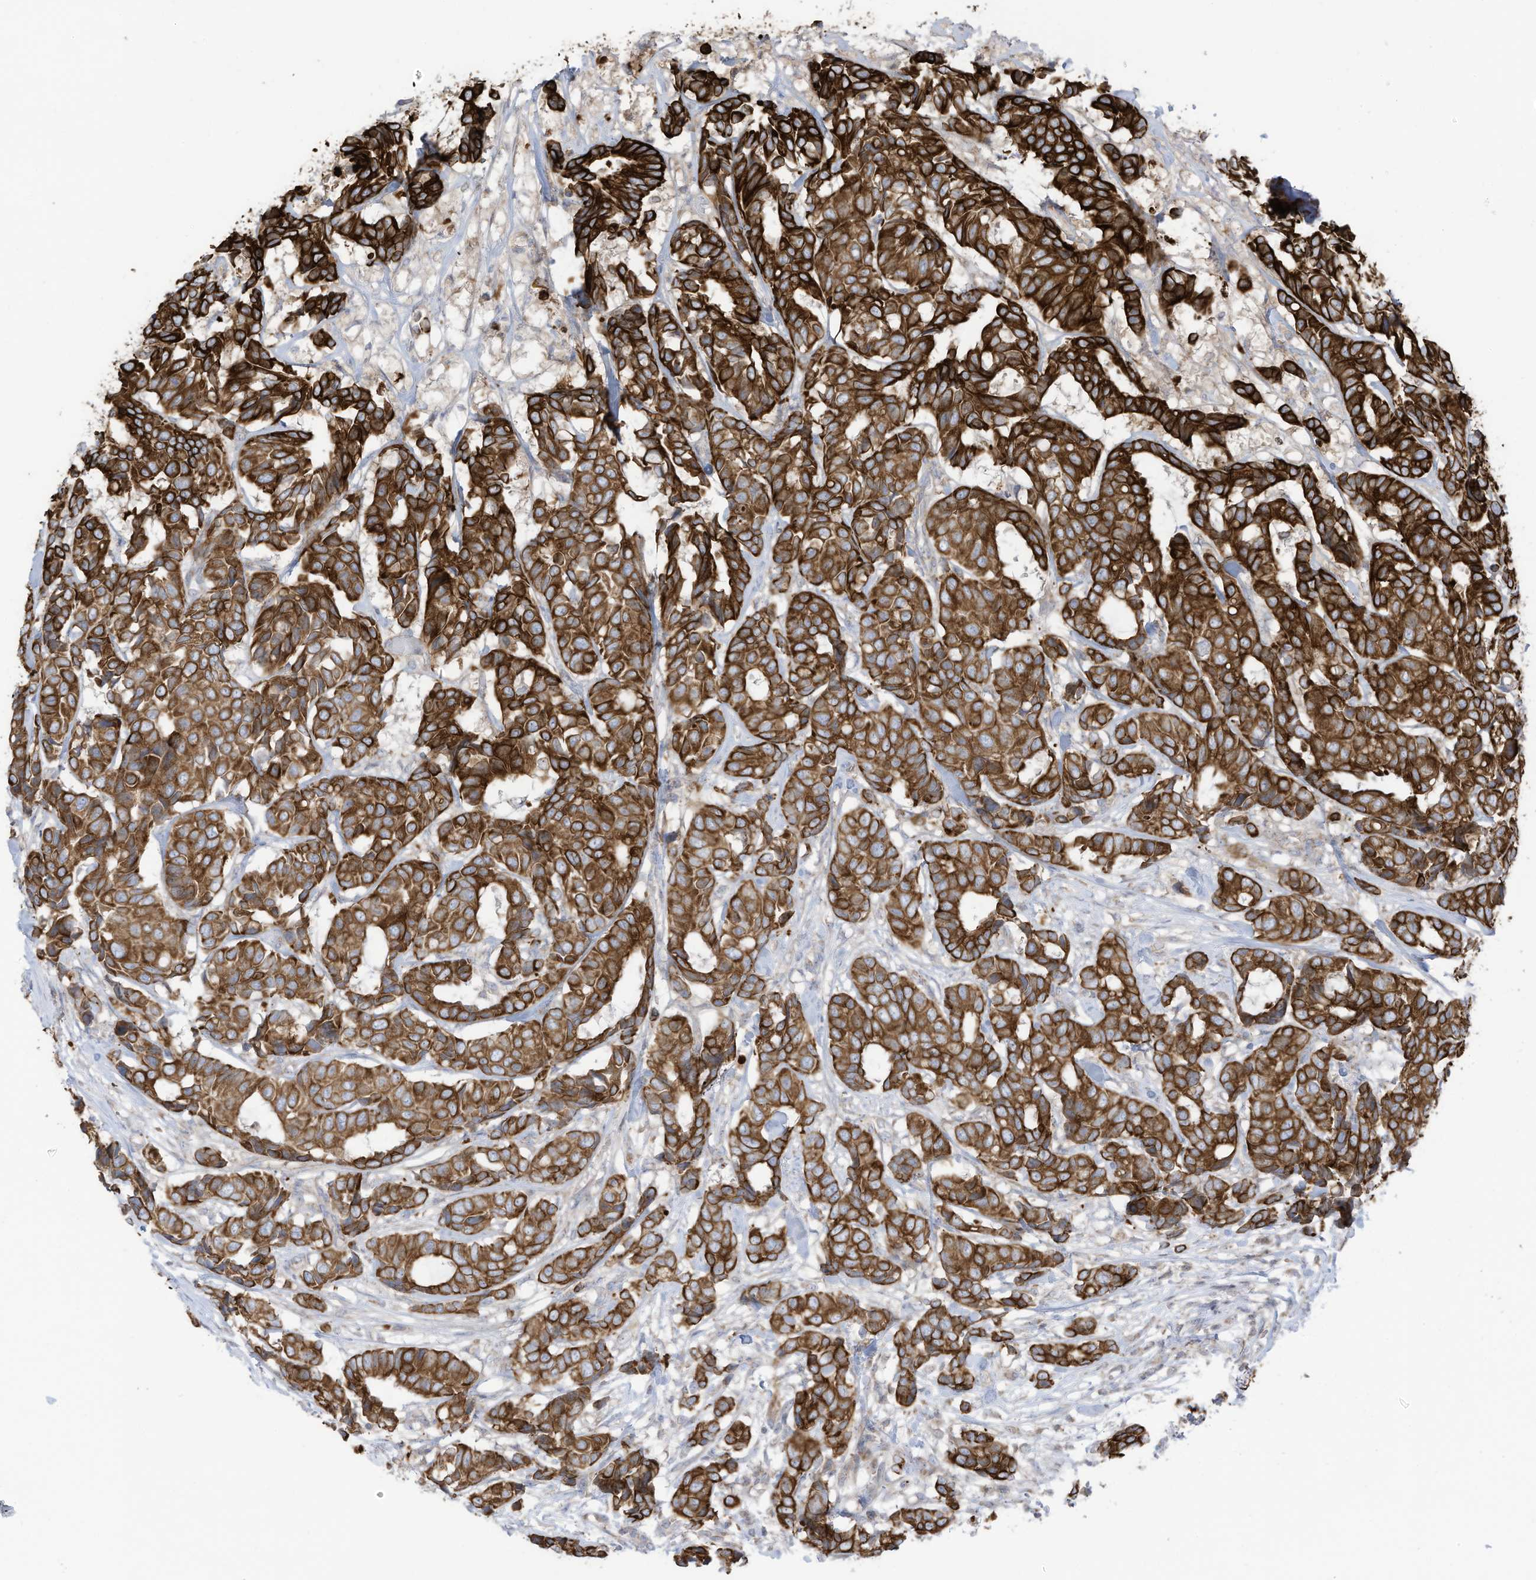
{"staining": {"intensity": "strong", "quantity": ">75%", "location": "cytoplasmic/membranous"}, "tissue": "breast cancer", "cell_type": "Tumor cells", "image_type": "cancer", "snomed": [{"axis": "morphology", "description": "Duct carcinoma"}, {"axis": "topography", "description": "Breast"}], "caption": "Human breast cancer stained with a brown dye reveals strong cytoplasmic/membranous positive staining in about >75% of tumor cells.", "gene": "CGAS", "patient": {"sex": "female", "age": 87}}